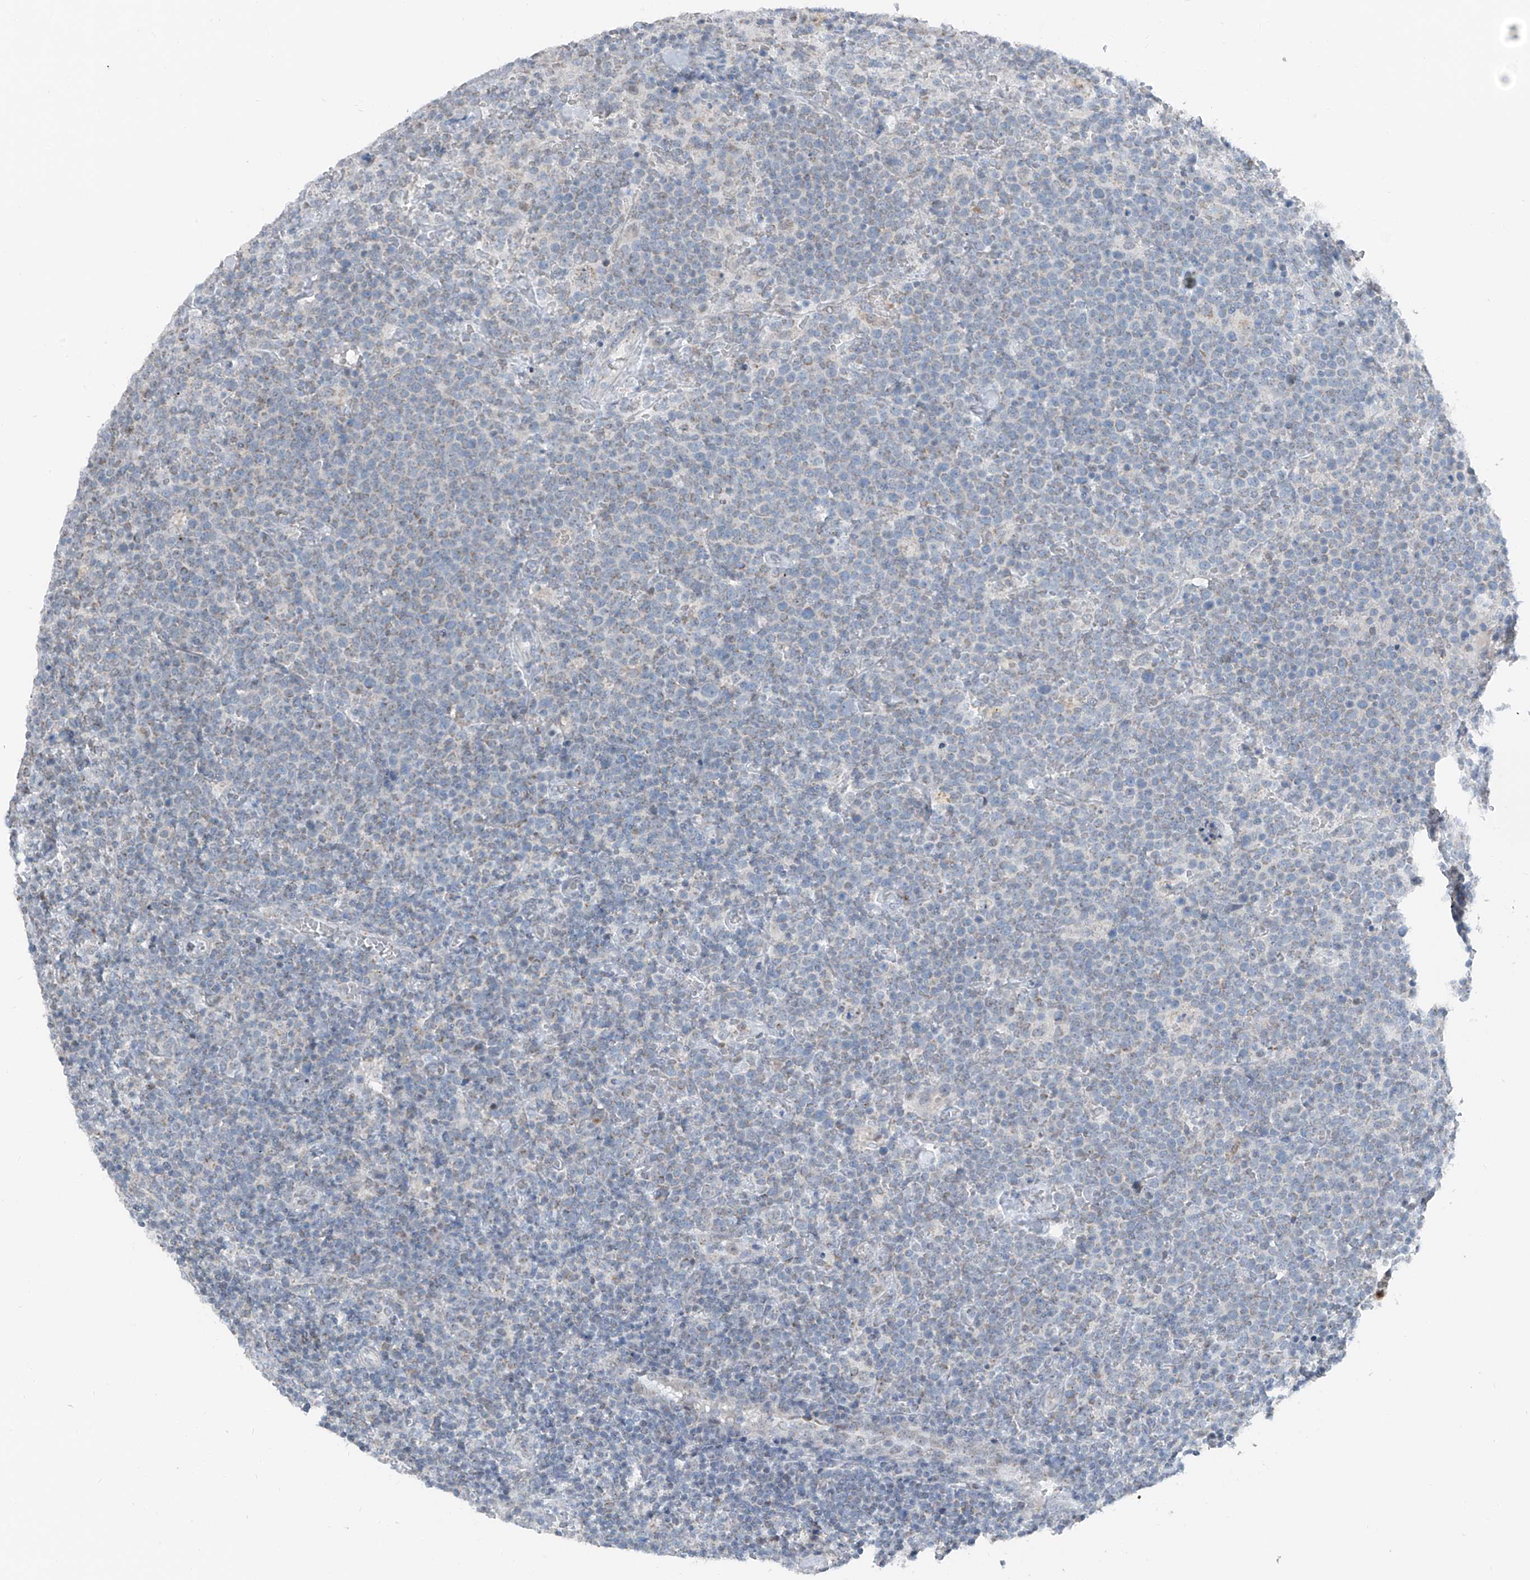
{"staining": {"intensity": "weak", "quantity": "<25%", "location": "cytoplasmic/membranous"}, "tissue": "lymphoma", "cell_type": "Tumor cells", "image_type": "cancer", "snomed": [{"axis": "morphology", "description": "Malignant lymphoma, non-Hodgkin's type, High grade"}, {"axis": "topography", "description": "Lymph node"}], "caption": "Tumor cells are negative for protein expression in human high-grade malignant lymphoma, non-Hodgkin's type. The staining was performed using DAB (3,3'-diaminobenzidine) to visualize the protein expression in brown, while the nuclei were stained in blue with hematoxylin (Magnification: 20x).", "gene": "DYRK1B", "patient": {"sex": "male", "age": 61}}